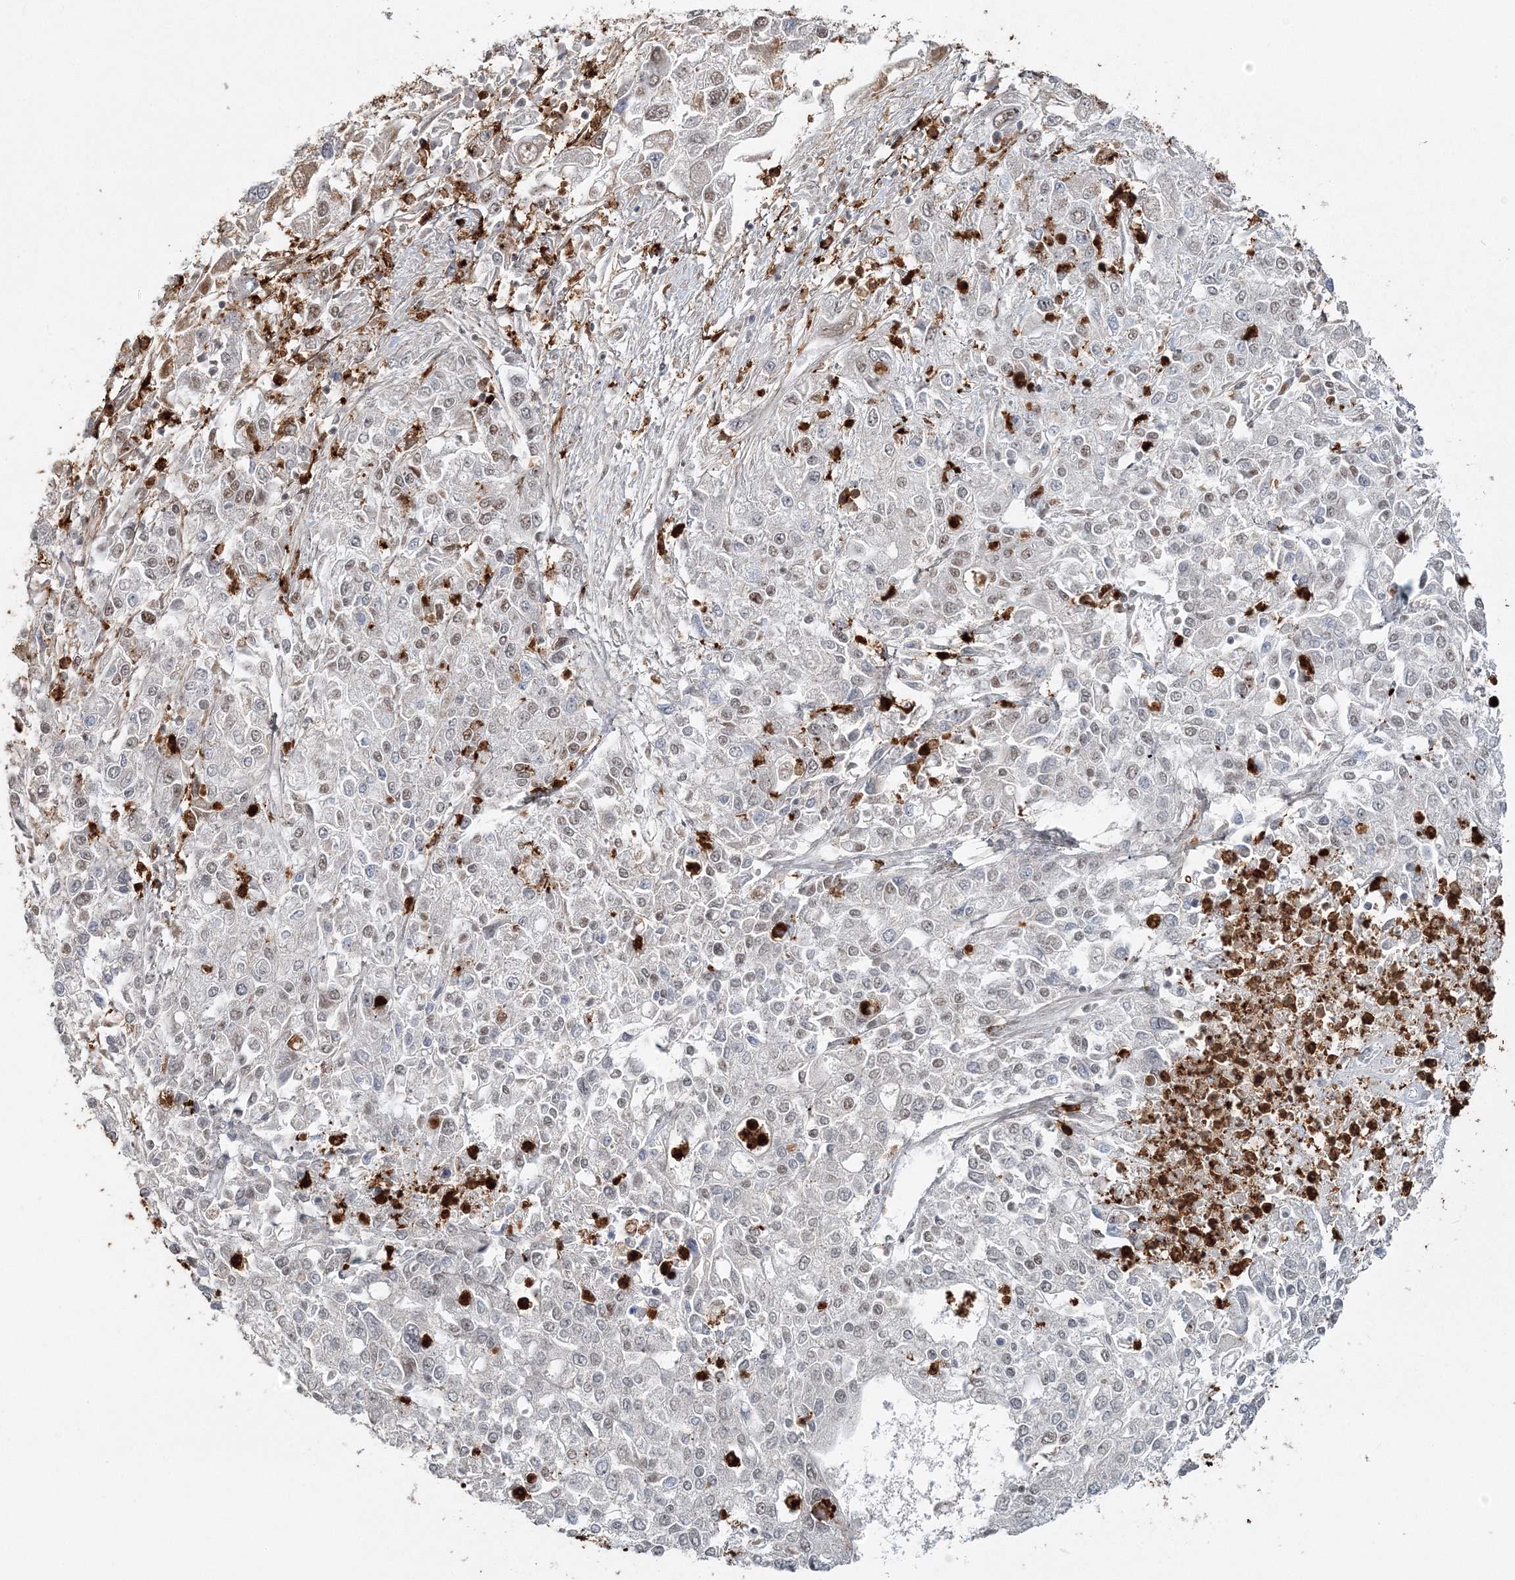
{"staining": {"intensity": "weak", "quantity": "<25%", "location": "nuclear"}, "tissue": "endometrial cancer", "cell_type": "Tumor cells", "image_type": "cancer", "snomed": [{"axis": "morphology", "description": "Adenocarcinoma, NOS"}, {"axis": "topography", "description": "Endometrium"}], "caption": "IHC micrograph of neoplastic tissue: endometrial cancer (adenocarcinoma) stained with DAB reveals no significant protein positivity in tumor cells. (DAB IHC visualized using brightfield microscopy, high magnification).", "gene": "QRICH1", "patient": {"sex": "female", "age": 49}}